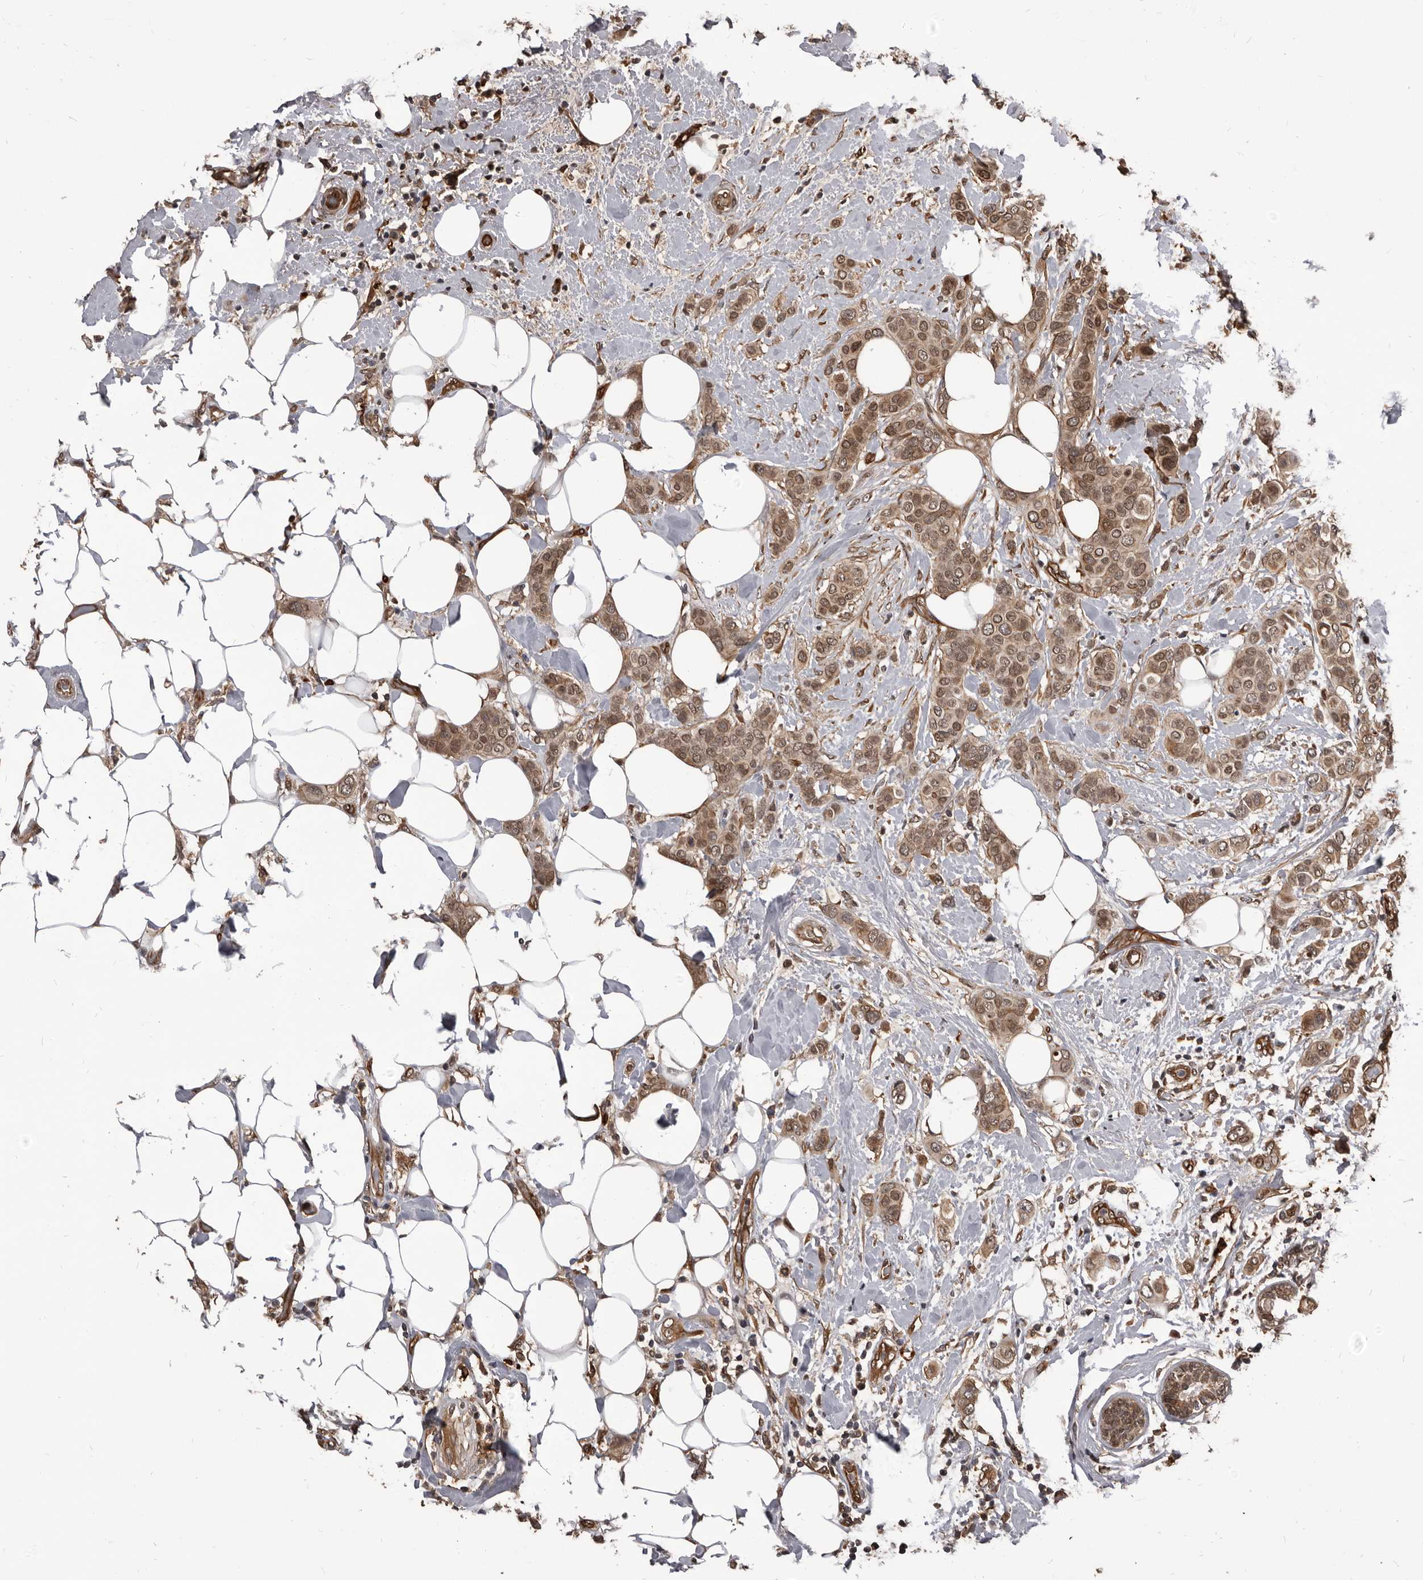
{"staining": {"intensity": "weak", "quantity": ">75%", "location": "cytoplasmic/membranous,nuclear"}, "tissue": "breast cancer", "cell_type": "Tumor cells", "image_type": "cancer", "snomed": [{"axis": "morphology", "description": "Lobular carcinoma"}, {"axis": "topography", "description": "Breast"}], "caption": "Approximately >75% of tumor cells in human lobular carcinoma (breast) demonstrate weak cytoplasmic/membranous and nuclear protein positivity as visualized by brown immunohistochemical staining.", "gene": "ADAMTS20", "patient": {"sex": "female", "age": 51}}